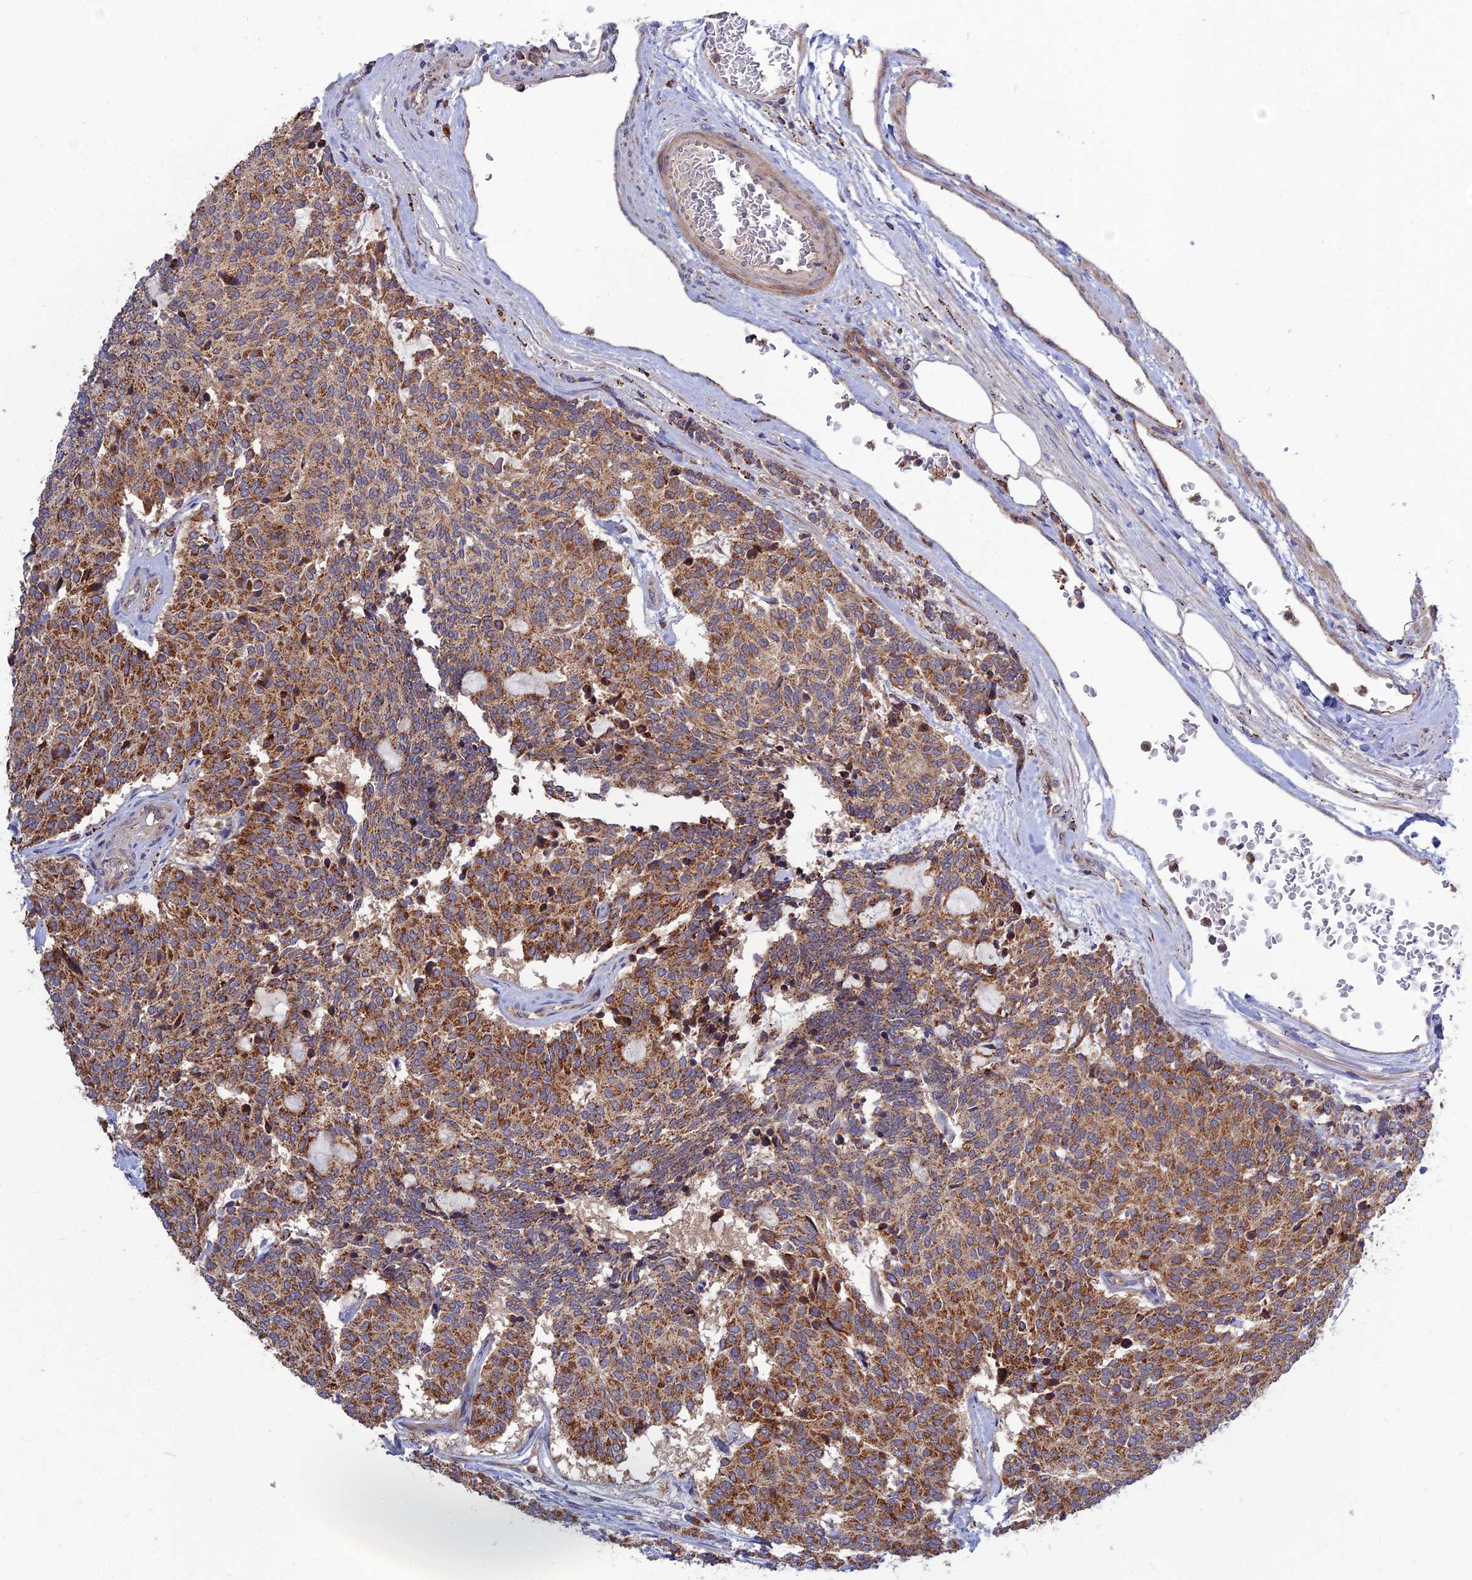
{"staining": {"intensity": "strong", "quantity": ">75%", "location": "cytoplasmic/membranous"}, "tissue": "carcinoid", "cell_type": "Tumor cells", "image_type": "cancer", "snomed": [{"axis": "morphology", "description": "Carcinoid, malignant, NOS"}, {"axis": "topography", "description": "Pancreas"}], "caption": "IHC staining of malignant carcinoid, which exhibits high levels of strong cytoplasmic/membranous staining in approximately >75% of tumor cells indicating strong cytoplasmic/membranous protein staining. The staining was performed using DAB (3,3'-diaminobenzidine) (brown) for protein detection and nuclei were counterstained in hematoxylin (blue).", "gene": "RIC8B", "patient": {"sex": "female", "age": 54}}